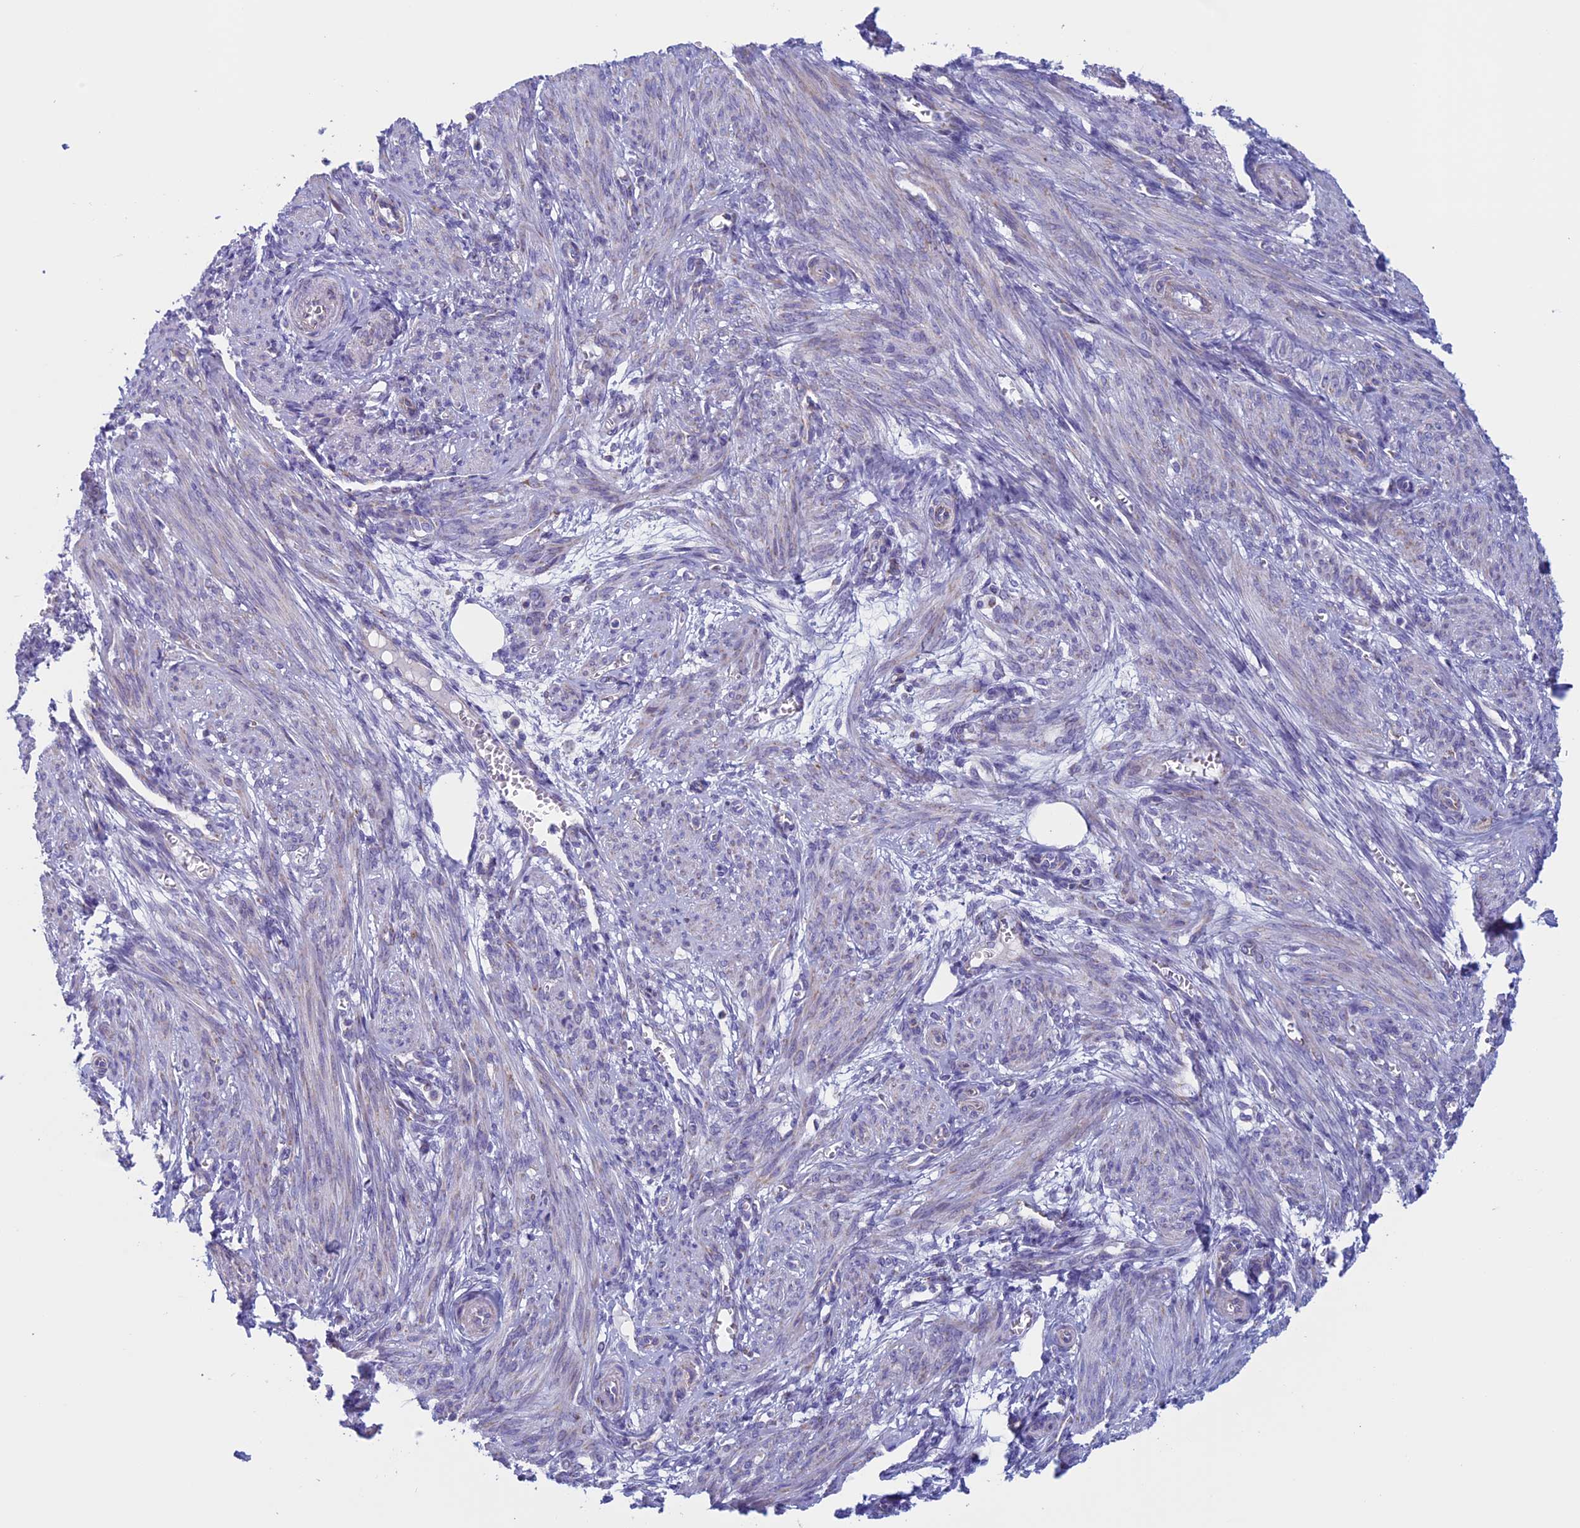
{"staining": {"intensity": "negative", "quantity": "none", "location": "none"}, "tissue": "smooth muscle", "cell_type": "Smooth muscle cells", "image_type": "normal", "snomed": [{"axis": "morphology", "description": "Normal tissue, NOS"}, {"axis": "topography", "description": "Smooth muscle"}], "caption": "Immunohistochemistry (IHC) of benign human smooth muscle reveals no expression in smooth muscle cells.", "gene": "NDUFB9", "patient": {"sex": "female", "age": 39}}